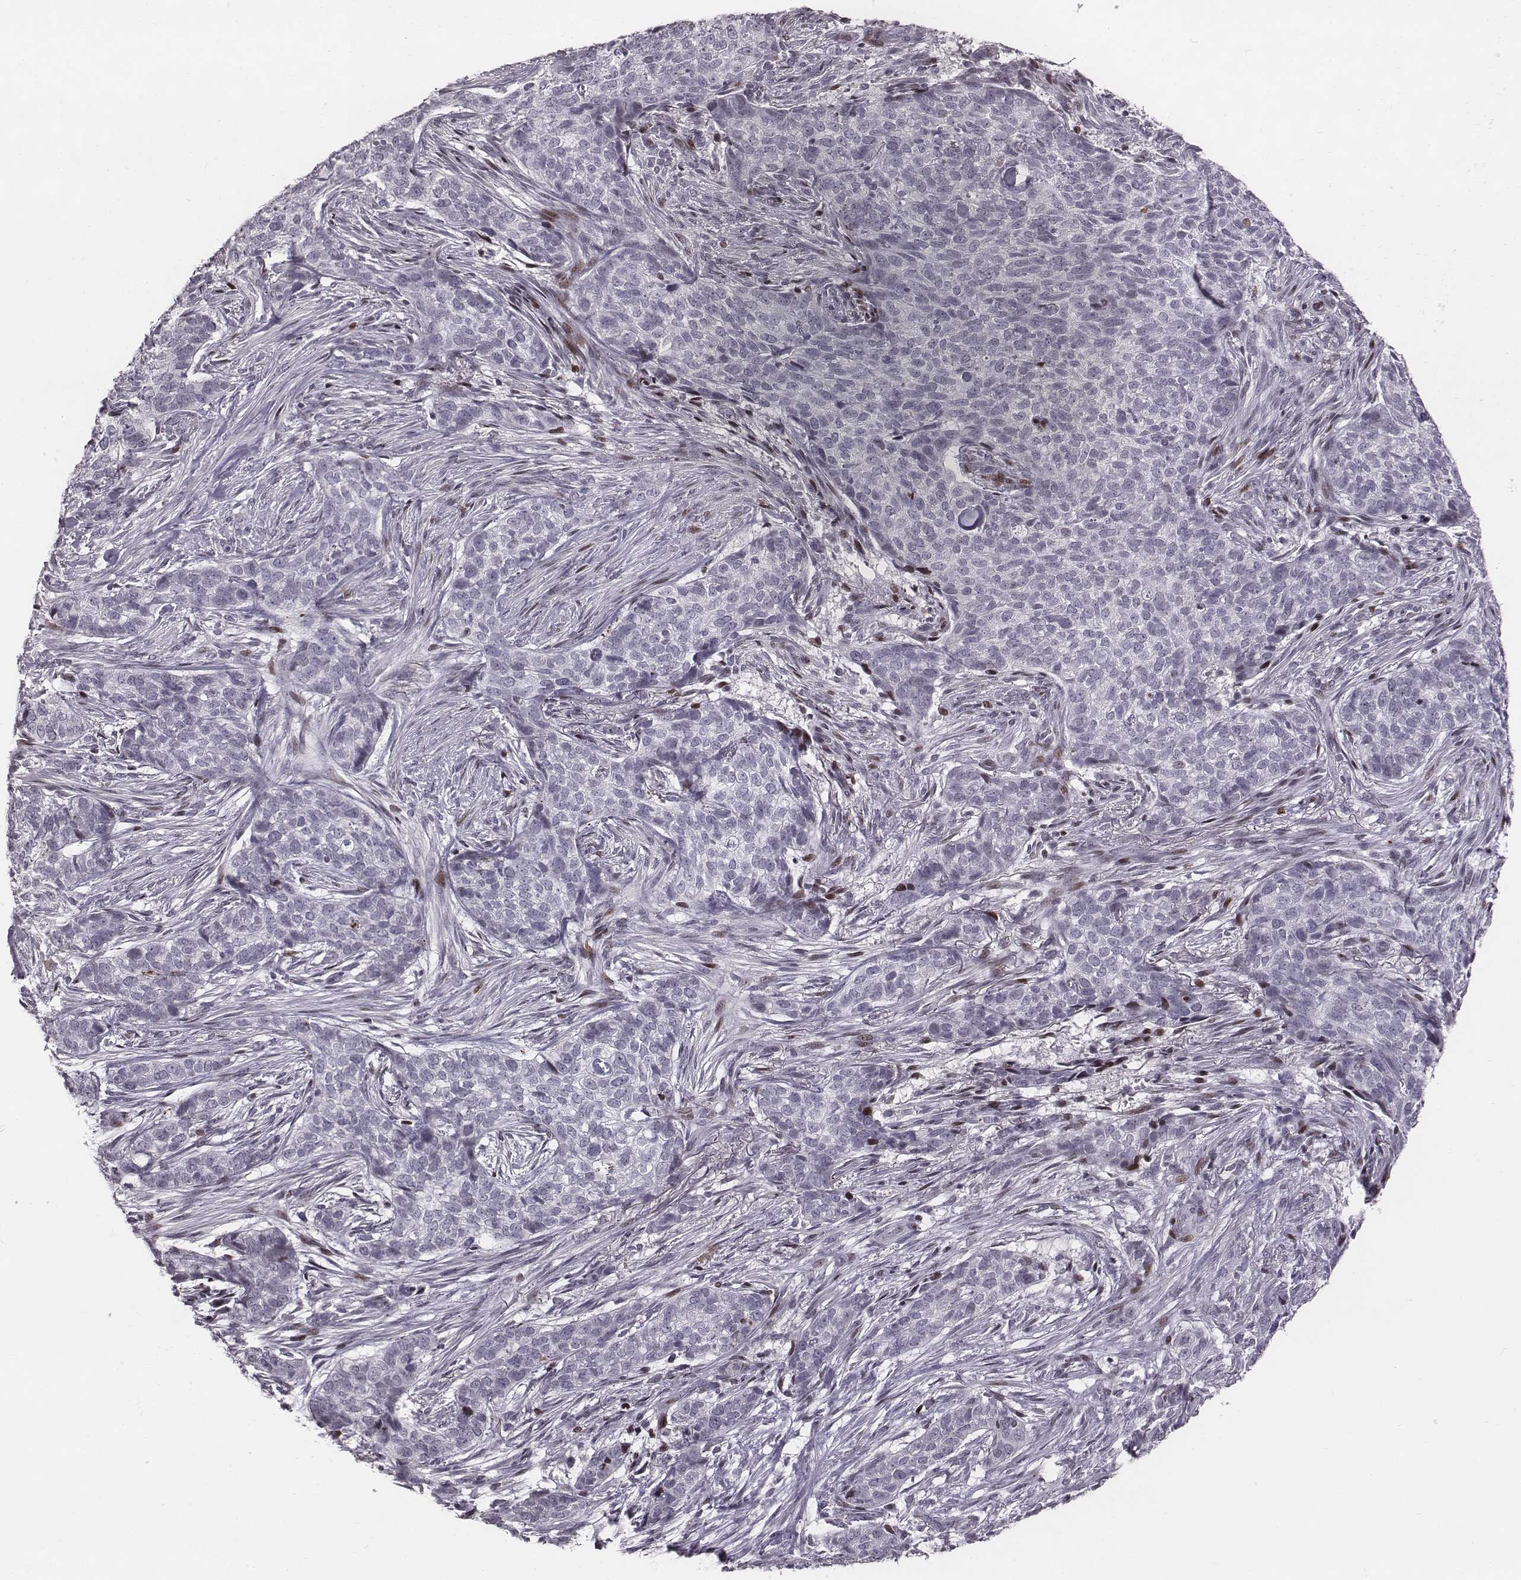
{"staining": {"intensity": "negative", "quantity": "none", "location": "none"}, "tissue": "skin cancer", "cell_type": "Tumor cells", "image_type": "cancer", "snomed": [{"axis": "morphology", "description": "Basal cell carcinoma"}, {"axis": "topography", "description": "Skin"}], "caption": "An image of human skin cancer (basal cell carcinoma) is negative for staining in tumor cells. (Brightfield microscopy of DAB (3,3'-diaminobenzidine) immunohistochemistry at high magnification).", "gene": "NDC1", "patient": {"sex": "female", "age": 69}}